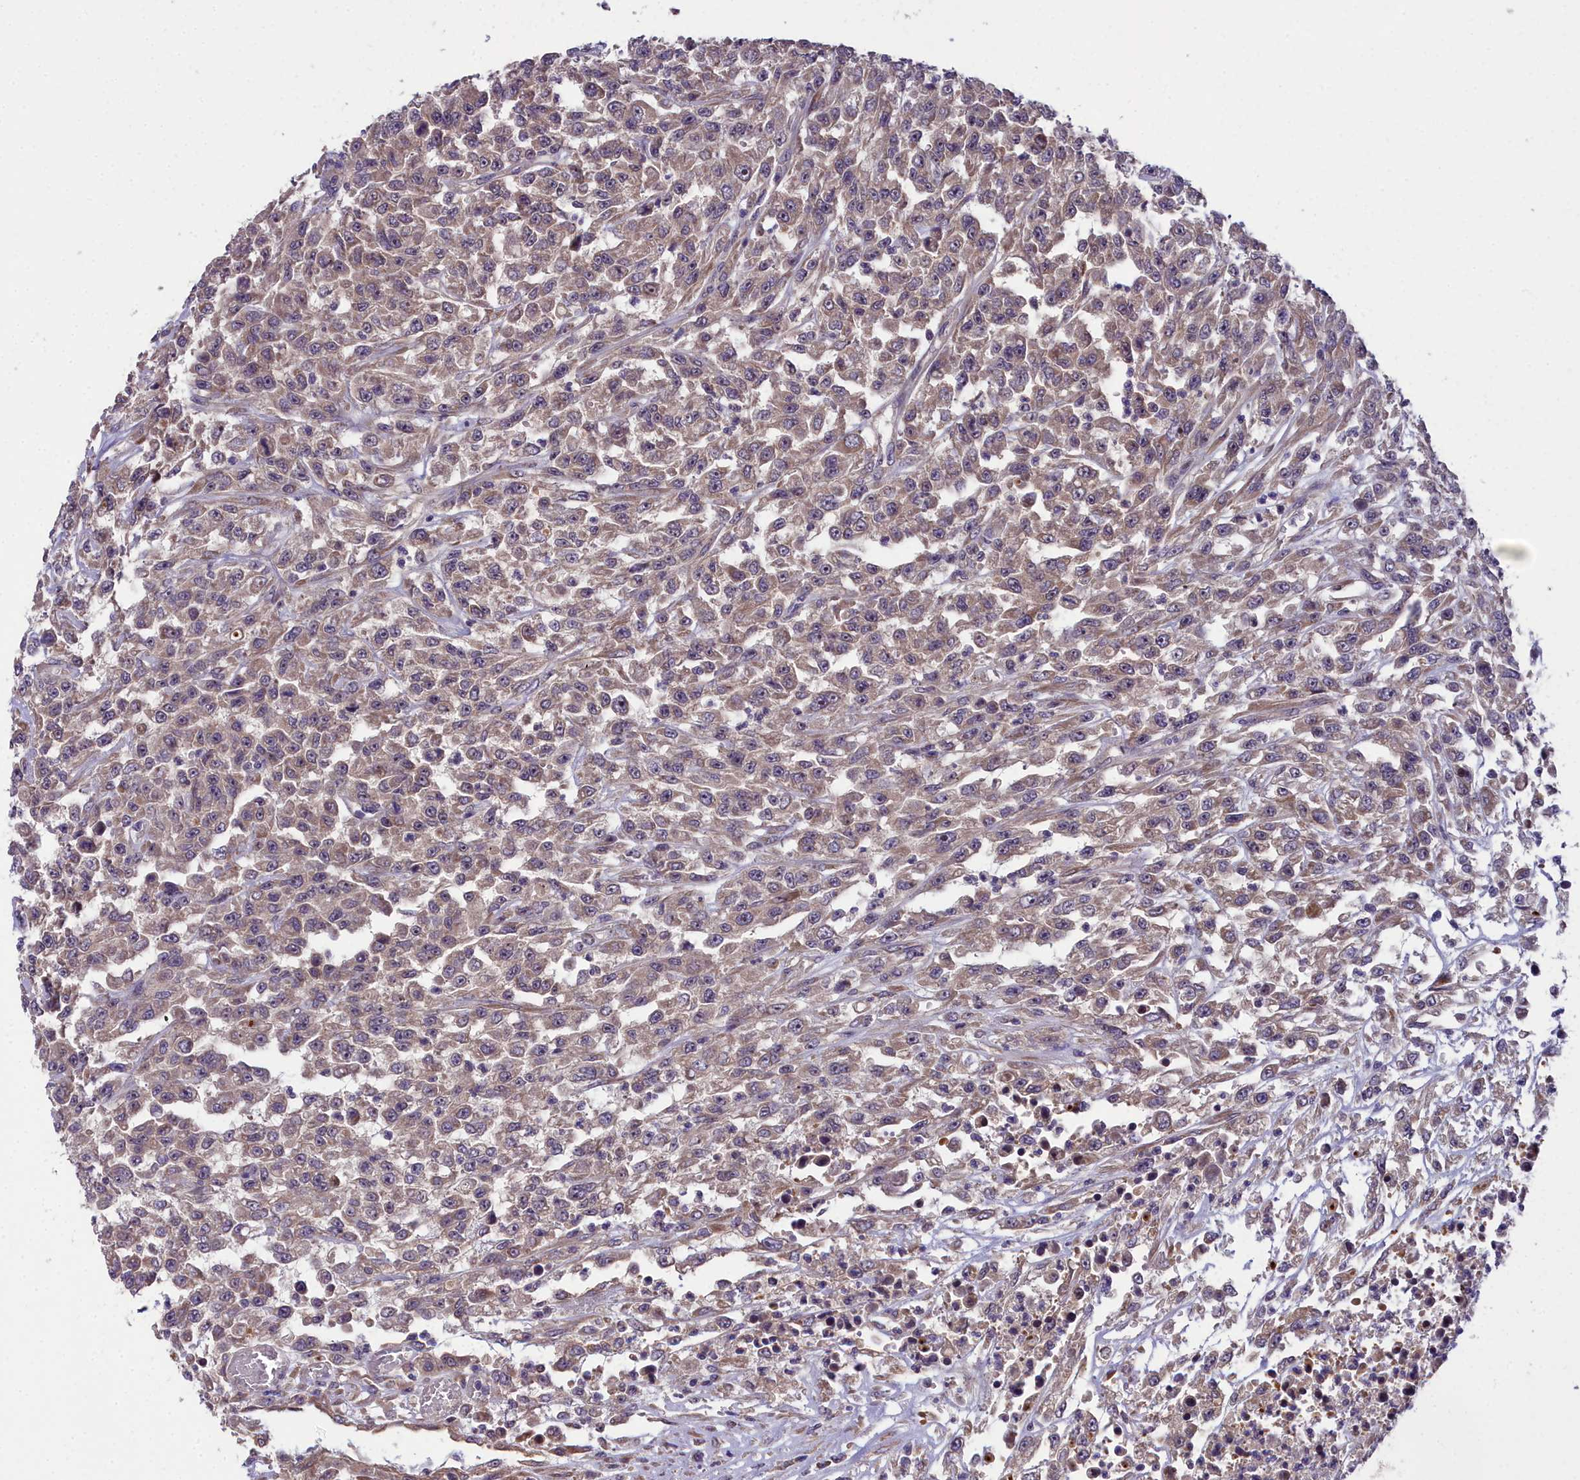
{"staining": {"intensity": "weak", "quantity": ">75%", "location": "cytoplasmic/membranous"}, "tissue": "urothelial cancer", "cell_type": "Tumor cells", "image_type": "cancer", "snomed": [{"axis": "morphology", "description": "Urothelial carcinoma, High grade"}, {"axis": "topography", "description": "Urinary bladder"}], "caption": "Immunohistochemical staining of urothelial cancer displays weak cytoplasmic/membranous protein expression in approximately >75% of tumor cells. (DAB IHC with brightfield microscopy, high magnification).", "gene": "ZNF333", "patient": {"sex": "male", "age": 46}}